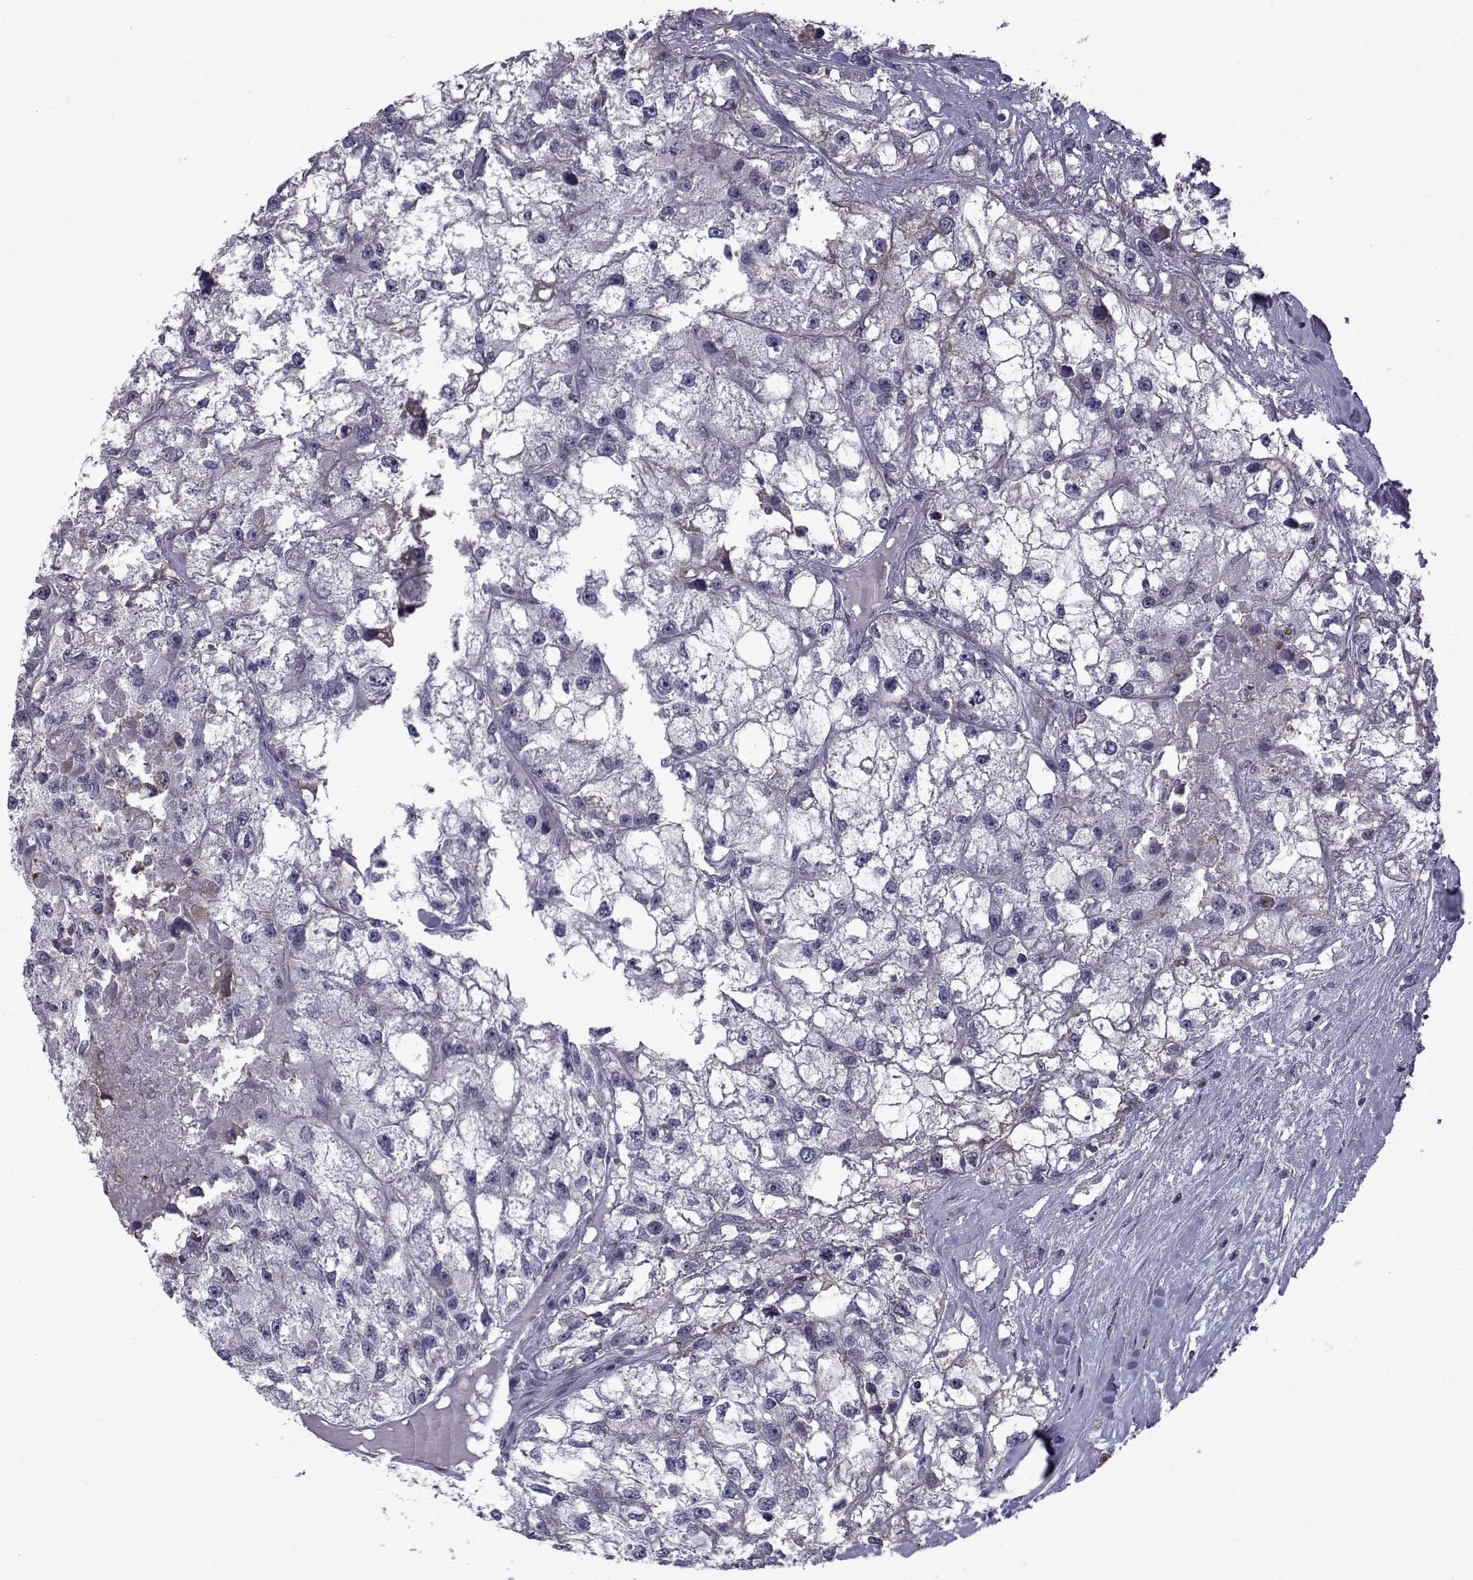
{"staining": {"intensity": "negative", "quantity": "none", "location": "none"}, "tissue": "renal cancer", "cell_type": "Tumor cells", "image_type": "cancer", "snomed": [{"axis": "morphology", "description": "Adenocarcinoma, NOS"}, {"axis": "topography", "description": "Kidney"}], "caption": "Tumor cells show no significant protein positivity in renal cancer (adenocarcinoma). (DAB IHC with hematoxylin counter stain).", "gene": "RBM24", "patient": {"sex": "male", "age": 56}}